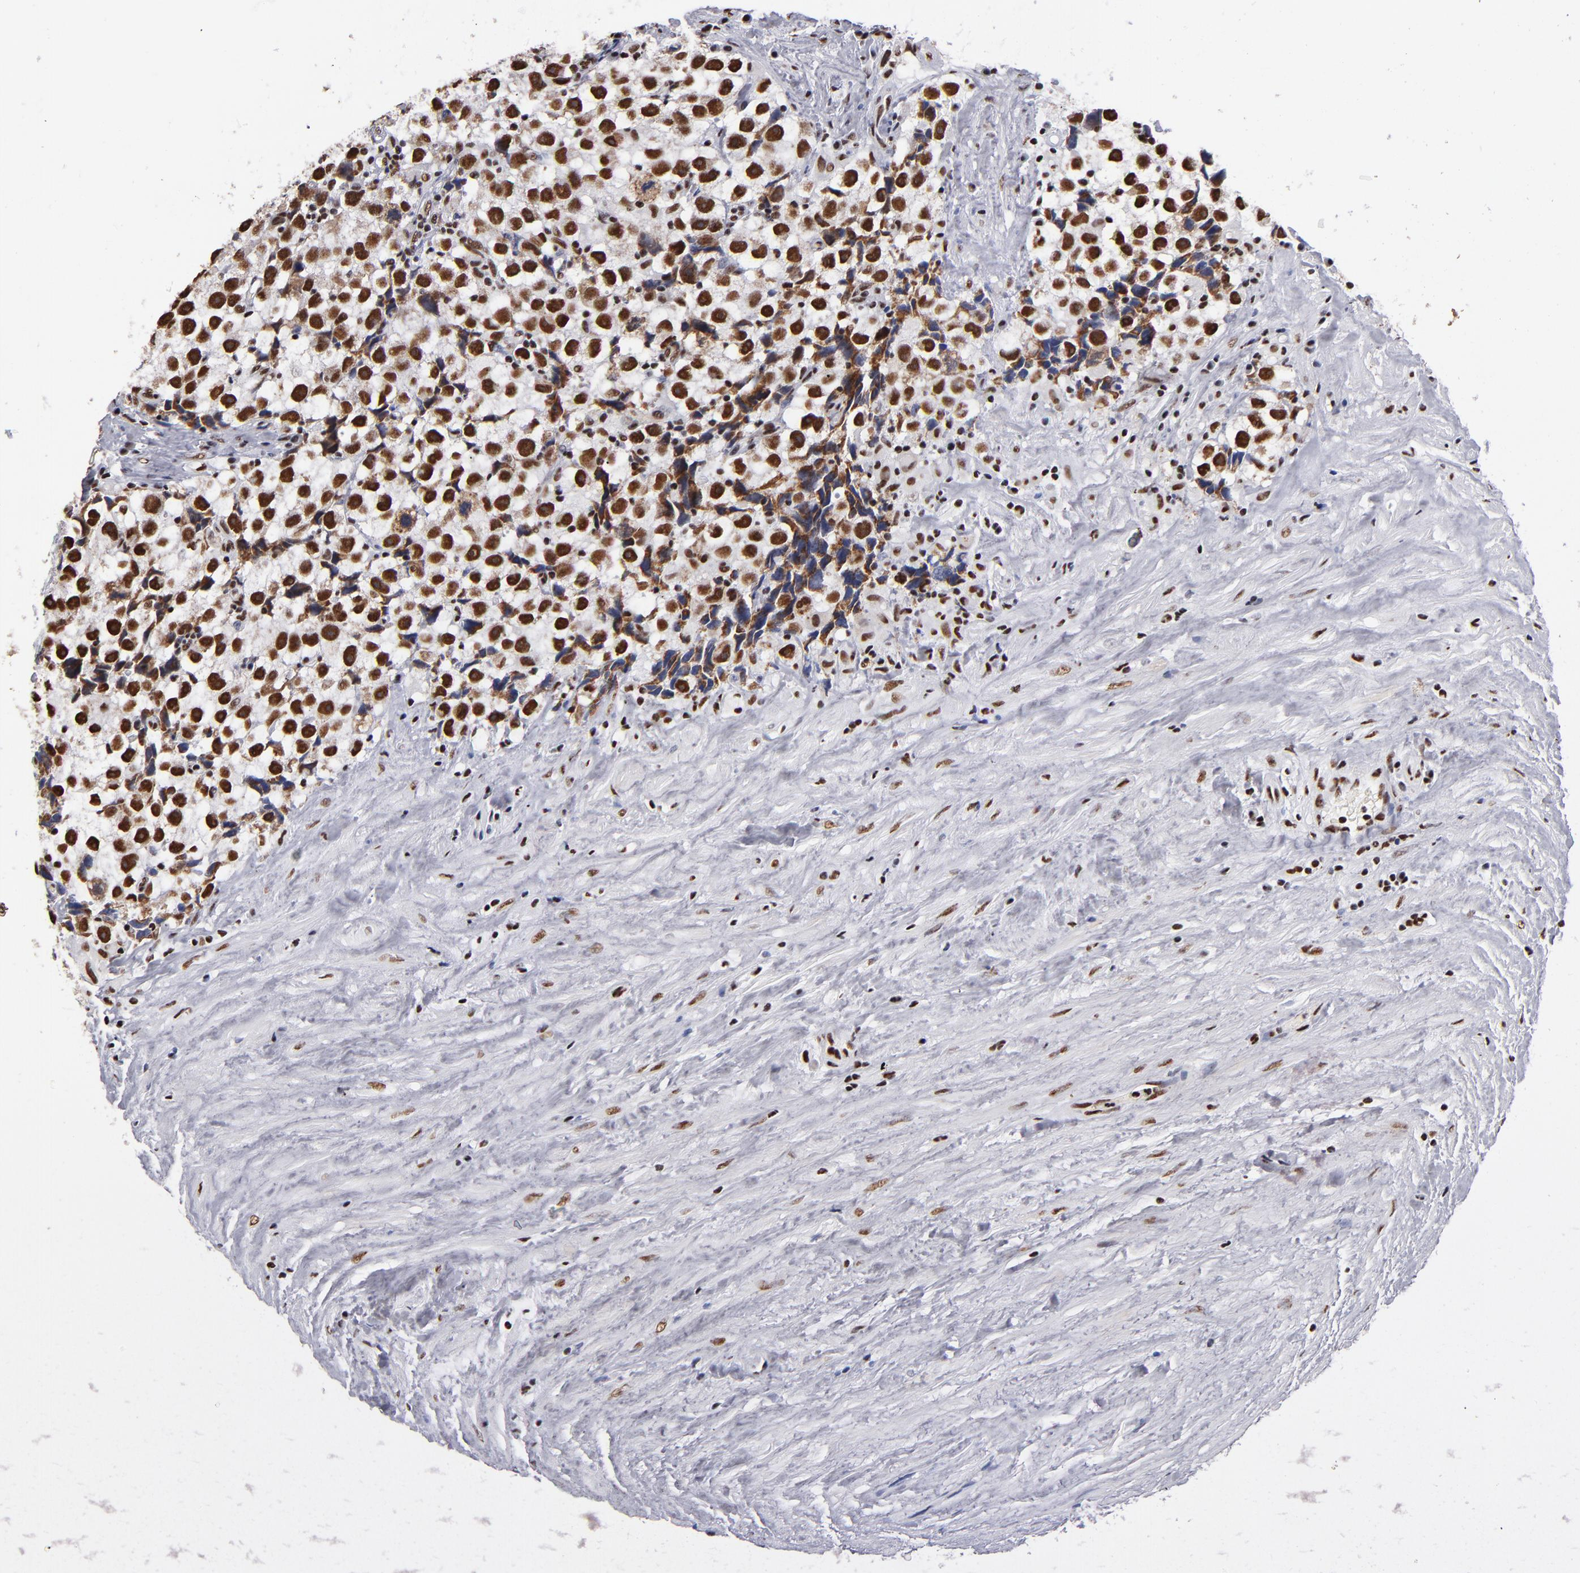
{"staining": {"intensity": "strong", "quantity": ">75%", "location": "cytoplasmic/membranous,nuclear"}, "tissue": "testis cancer", "cell_type": "Tumor cells", "image_type": "cancer", "snomed": [{"axis": "morphology", "description": "Seminoma, NOS"}, {"axis": "topography", "description": "Testis"}], "caption": "Seminoma (testis) was stained to show a protein in brown. There is high levels of strong cytoplasmic/membranous and nuclear expression in about >75% of tumor cells. (brown staining indicates protein expression, while blue staining denotes nuclei).", "gene": "MN1", "patient": {"sex": "male", "age": 43}}